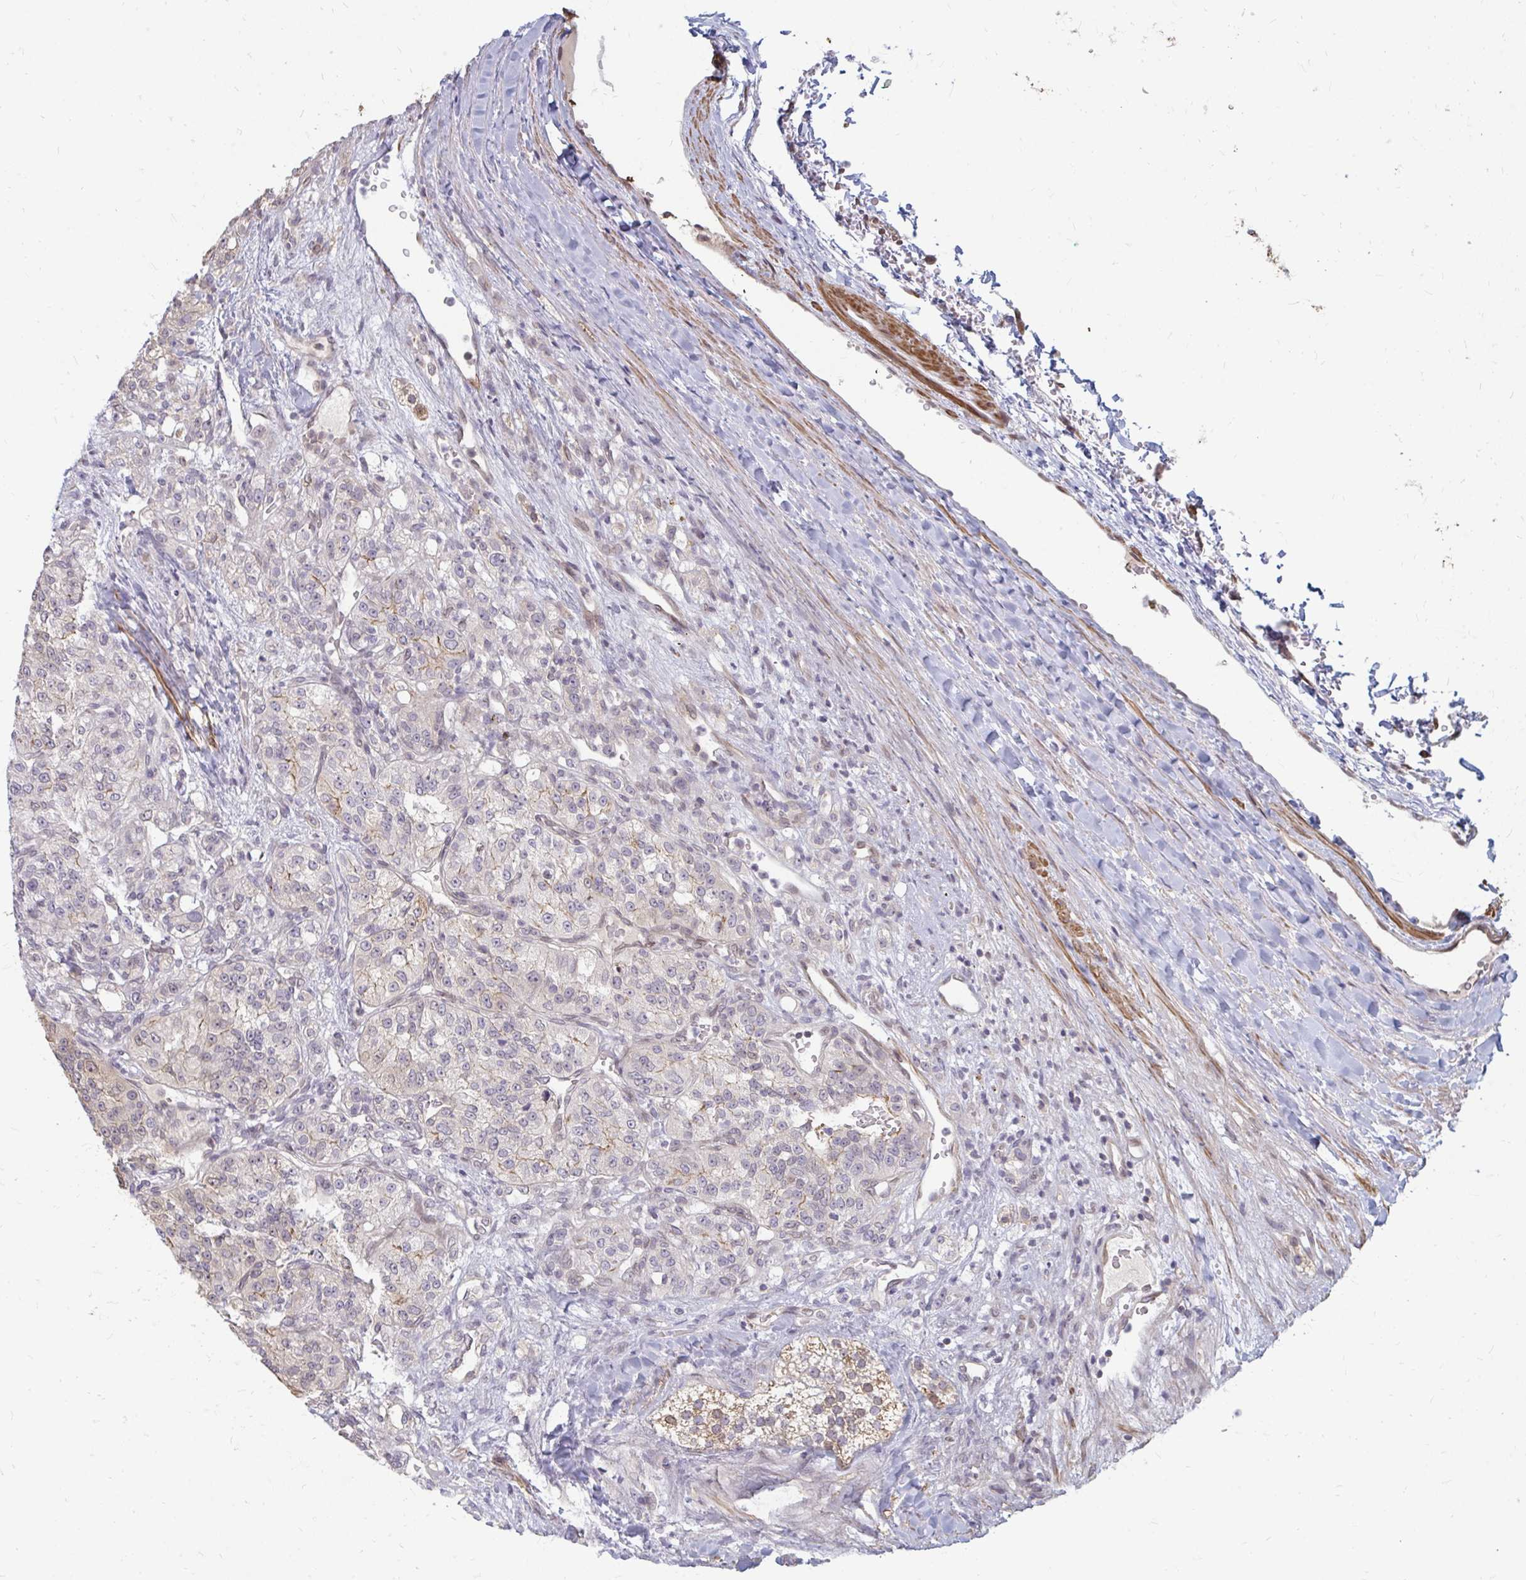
{"staining": {"intensity": "weak", "quantity": "<25%", "location": "nuclear"}, "tissue": "renal cancer", "cell_type": "Tumor cells", "image_type": "cancer", "snomed": [{"axis": "morphology", "description": "Adenocarcinoma, NOS"}, {"axis": "topography", "description": "Kidney"}], "caption": "Tumor cells are negative for brown protein staining in renal adenocarcinoma.", "gene": "GPC5", "patient": {"sex": "female", "age": 63}}